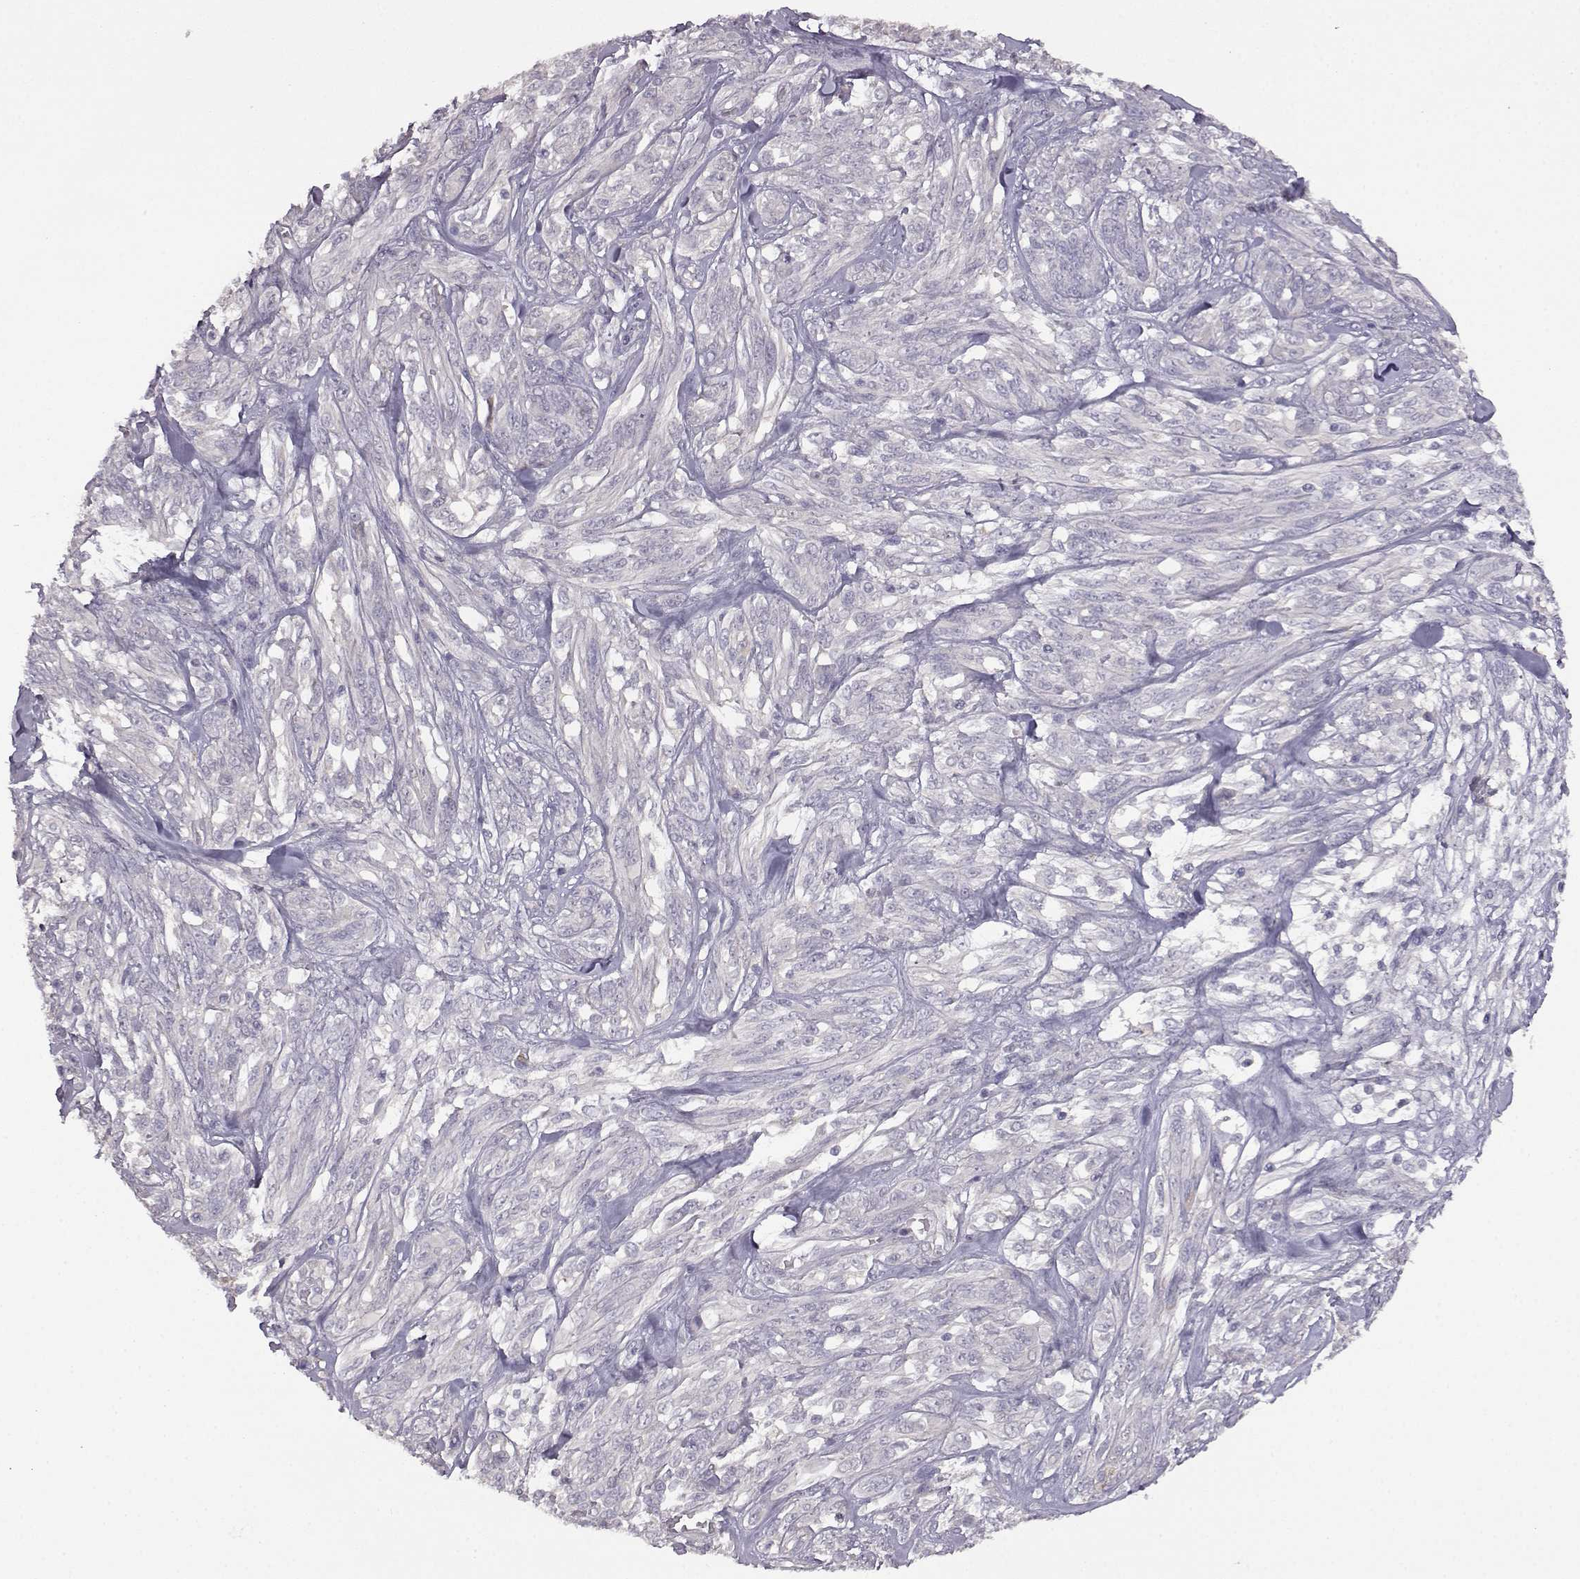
{"staining": {"intensity": "negative", "quantity": "none", "location": "none"}, "tissue": "melanoma", "cell_type": "Tumor cells", "image_type": "cancer", "snomed": [{"axis": "morphology", "description": "Malignant melanoma, NOS"}, {"axis": "topography", "description": "Skin"}], "caption": "This is an immunohistochemistry (IHC) micrograph of human melanoma. There is no positivity in tumor cells.", "gene": "VGF", "patient": {"sex": "female", "age": 91}}